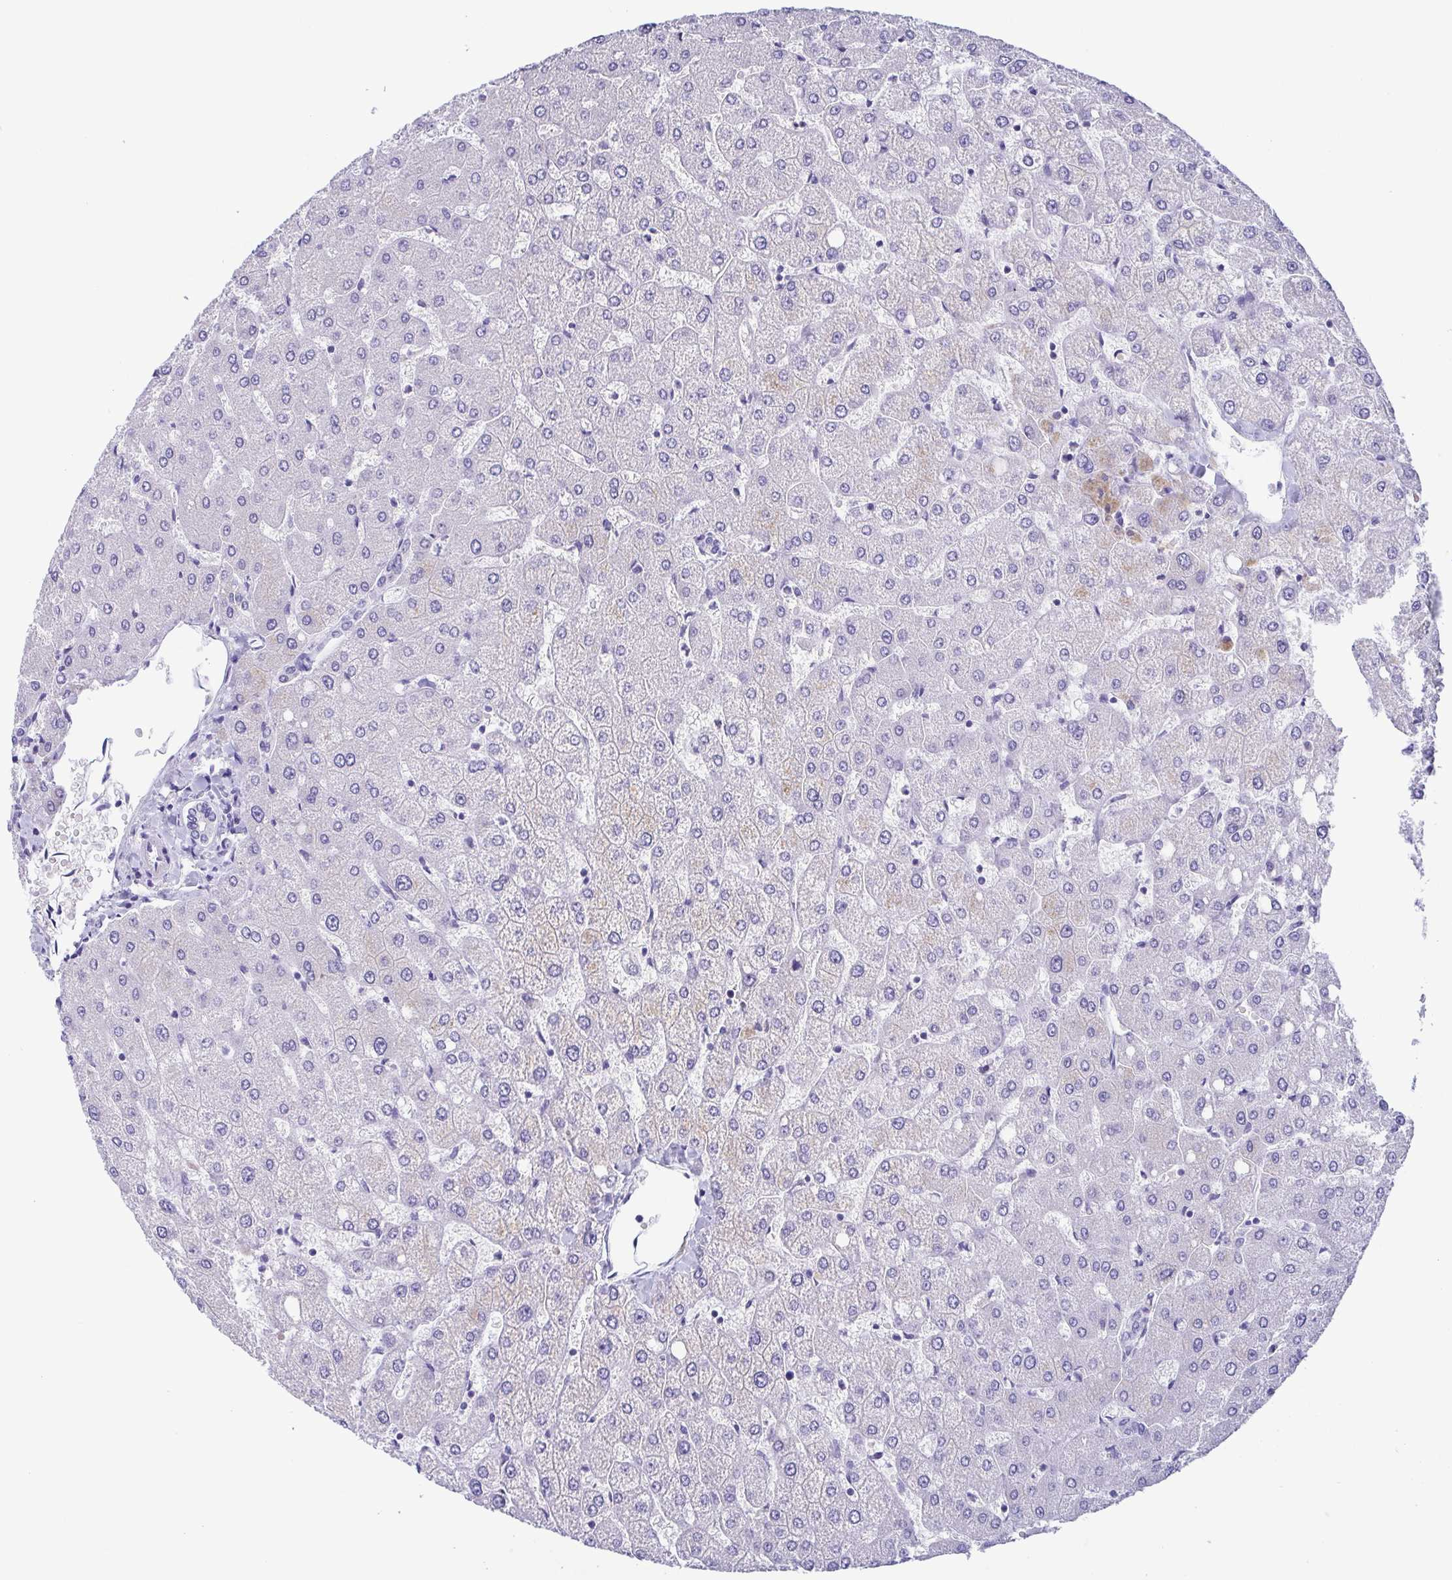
{"staining": {"intensity": "negative", "quantity": "none", "location": "none"}, "tissue": "liver", "cell_type": "Cholangiocytes", "image_type": "normal", "snomed": [{"axis": "morphology", "description": "Normal tissue, NOS"}, {"axis": "topography", "description": "Liver"}], "caption": "There is no significant staining in cholangiocytes of liver.", "gene": "MYL7", "patient": {"sex": "female", "age": 54}}